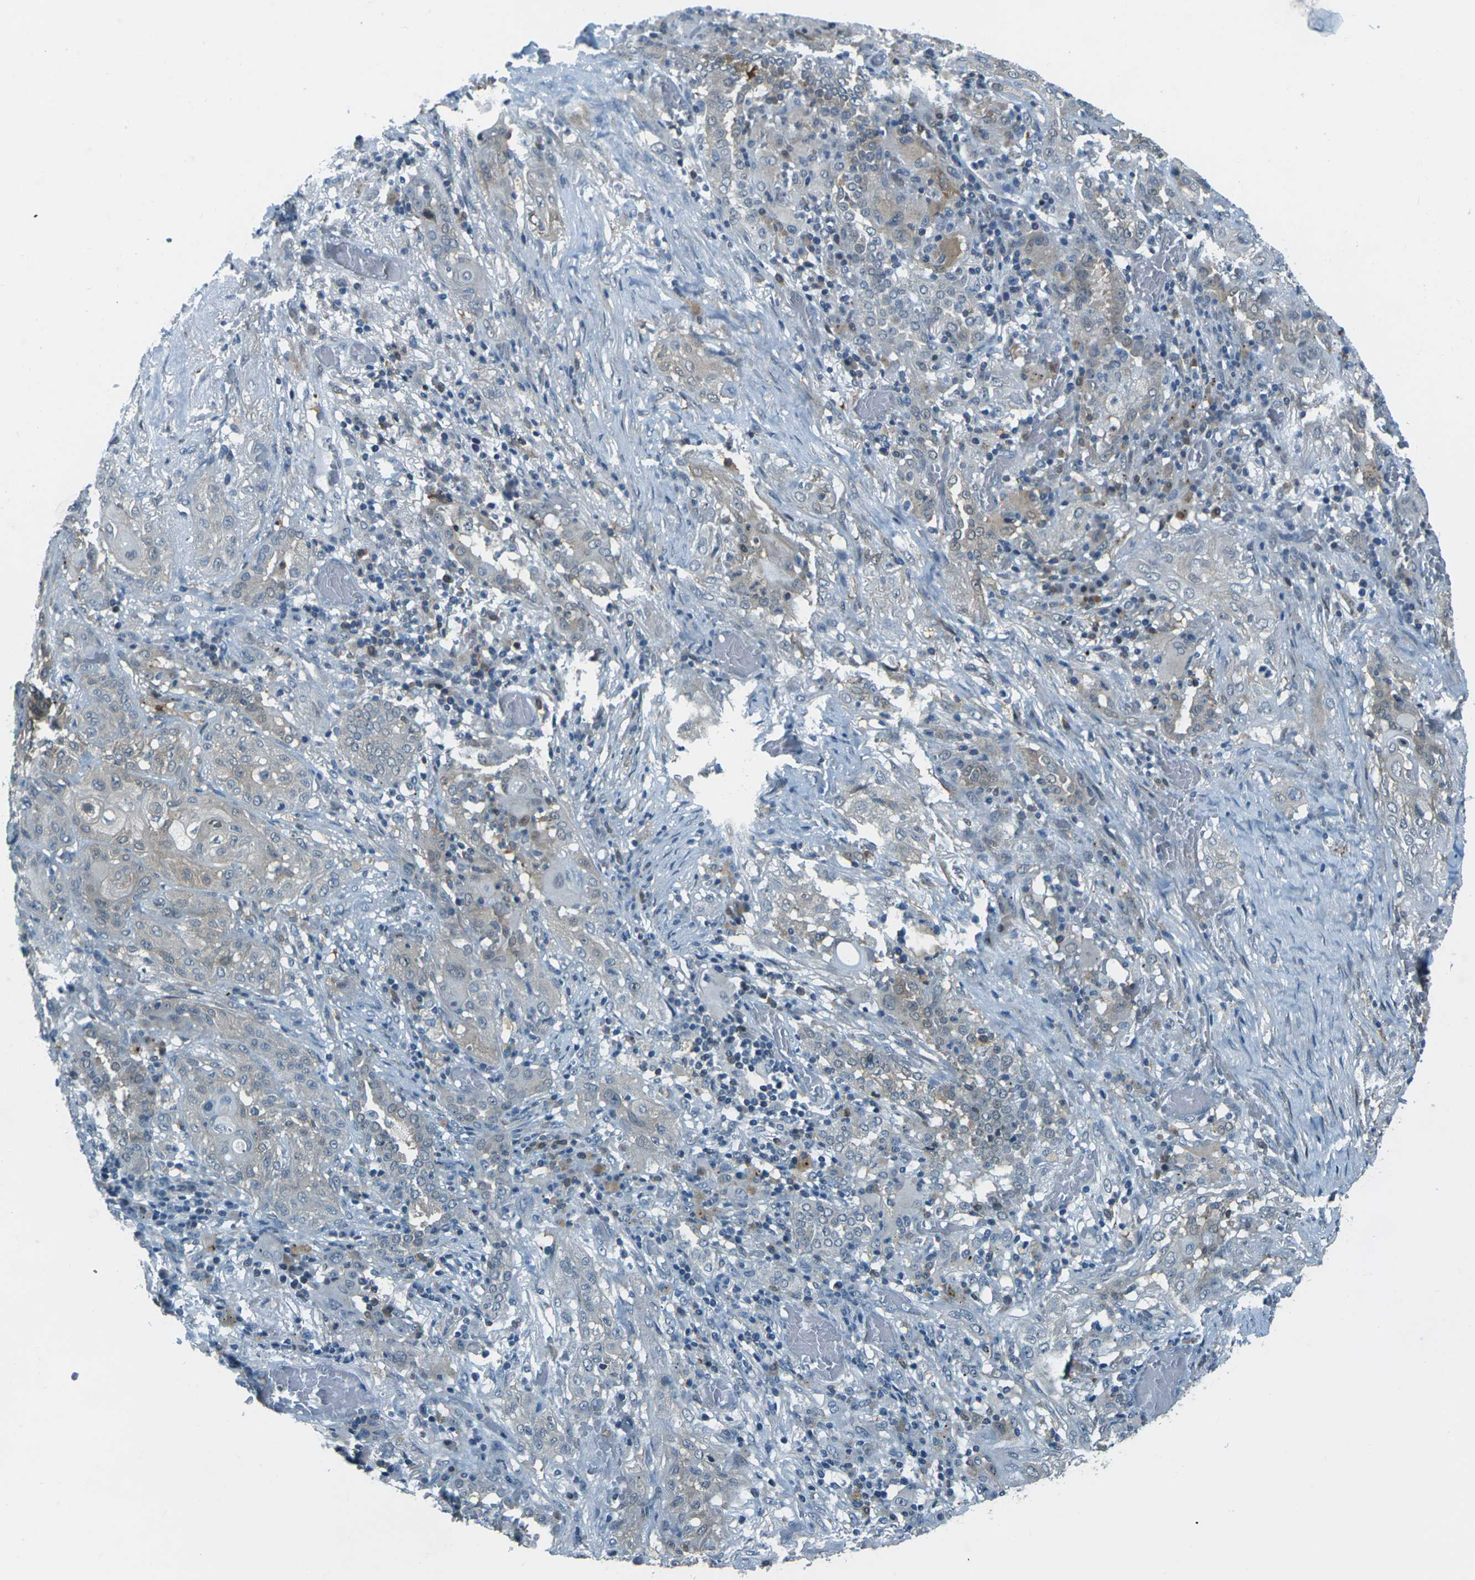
{"staining": {"intensity": "weak", "quantity": "<25%", "location": "cytoplasmic/membranous"}, "tissue": "lung cancer", "cell_type": "Tumor cells", "image_type": "cancer", "snomed": [{"axis": "morphology", "description": "Squamous cell carcinoma, NOS"}, {"axis": "topography", "description": "Lung"}], "caption": "Immunohistochemical staining of lung cancer reveals no significant staining in tumor cells.", "gene": "NANOS2", "patient": {"sex": "female", "age": 47}}